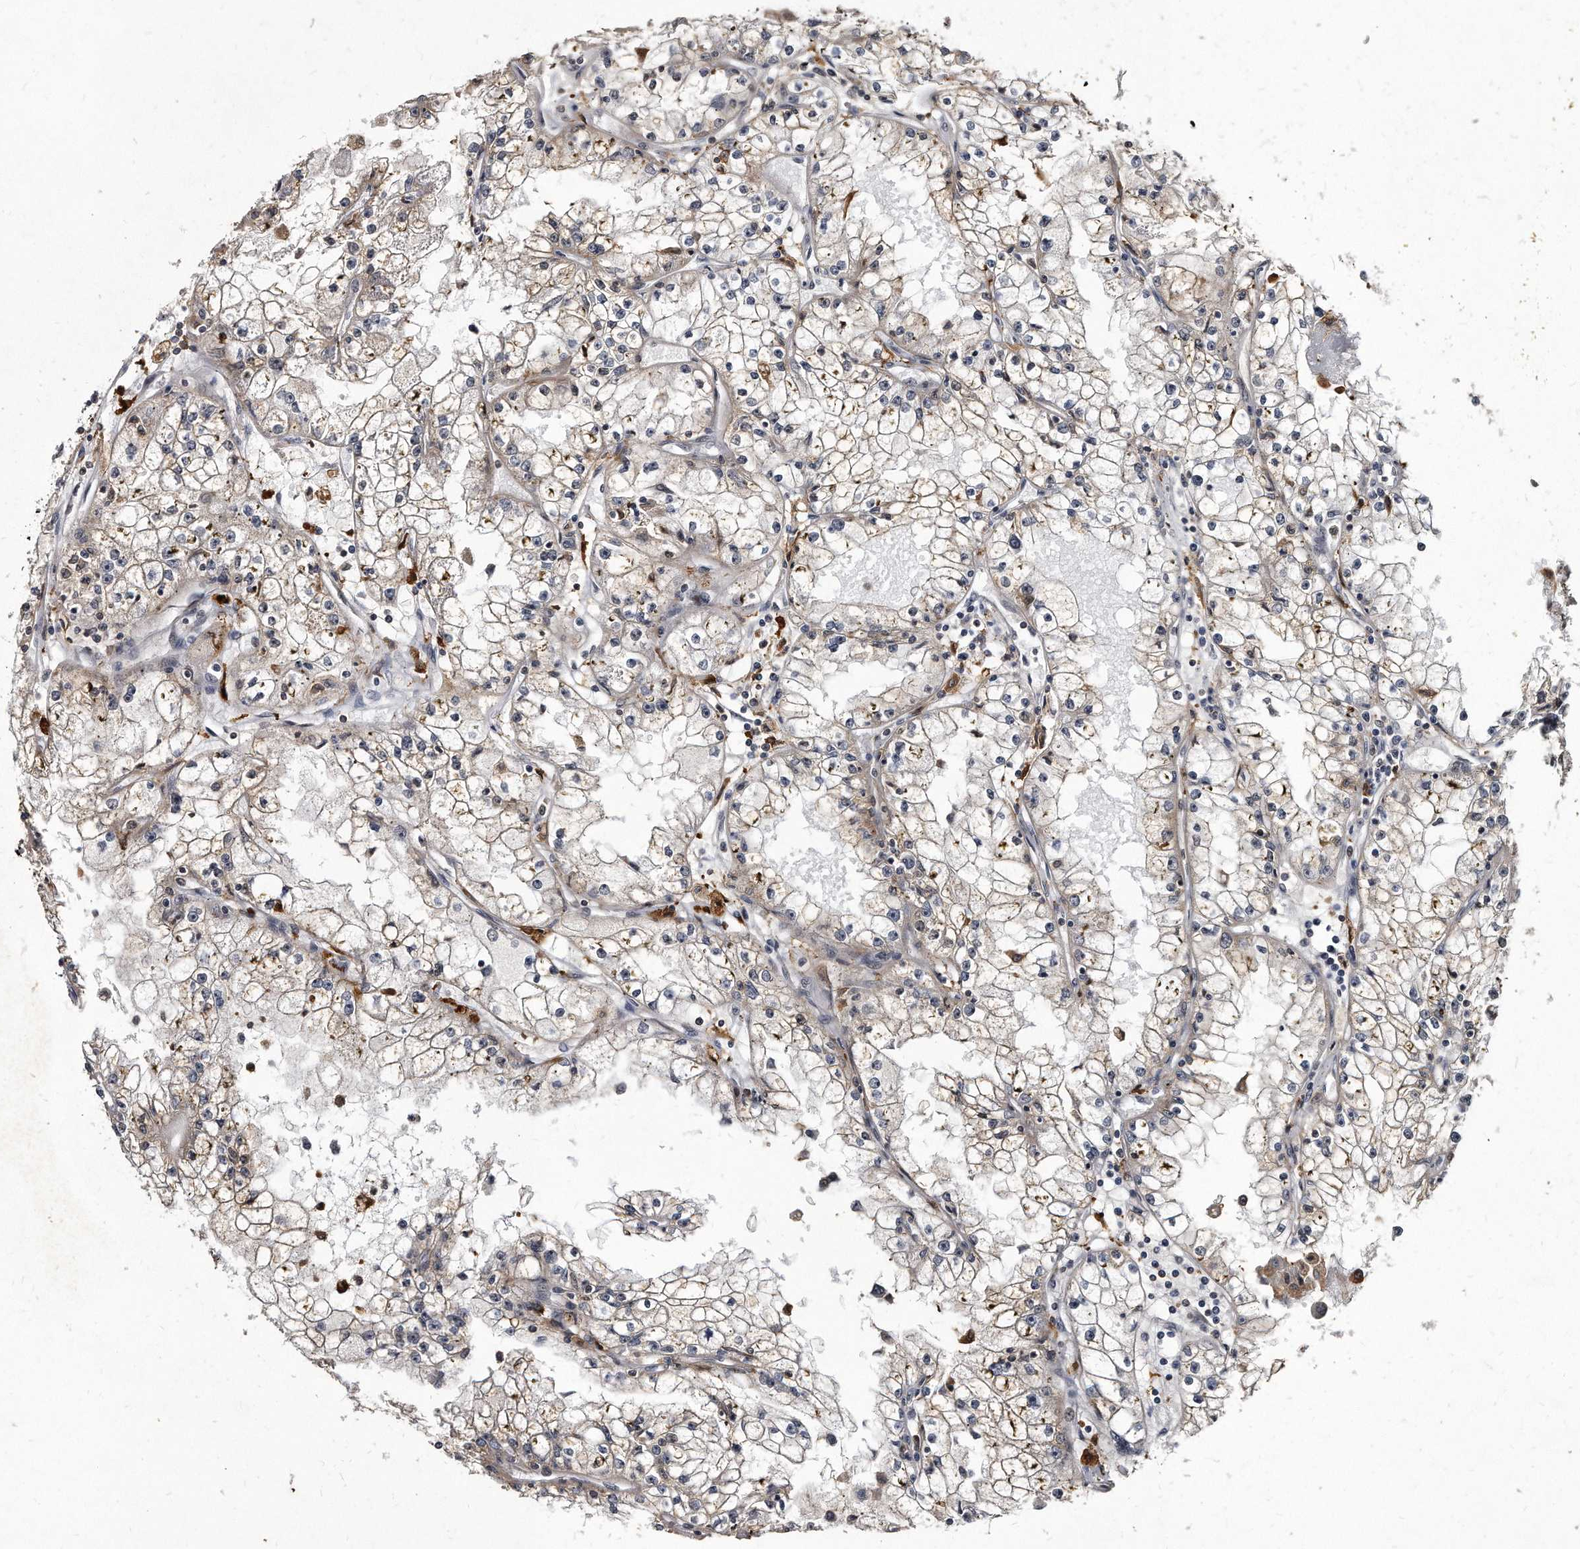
{"staining": {"intensity": "negative", "quantity": "none", "location": "none"}, "tissue": "renal cancer", "cell_type": "Tumor cells", "image_type": "cancer", "snomed": [{"axis": "morphology", "description": "Adenocarcinoma, NOS"}, {"axis": "topography", "description": "Kidney"}], "caption": "Adenocarcinoma (renal) was stained to show a protein in brown. There is no significant staining in tumor cells. Nuclei are stained in blue.", "gene": "KLHDC3", "patient": {"sex": "male", "age": 56}}